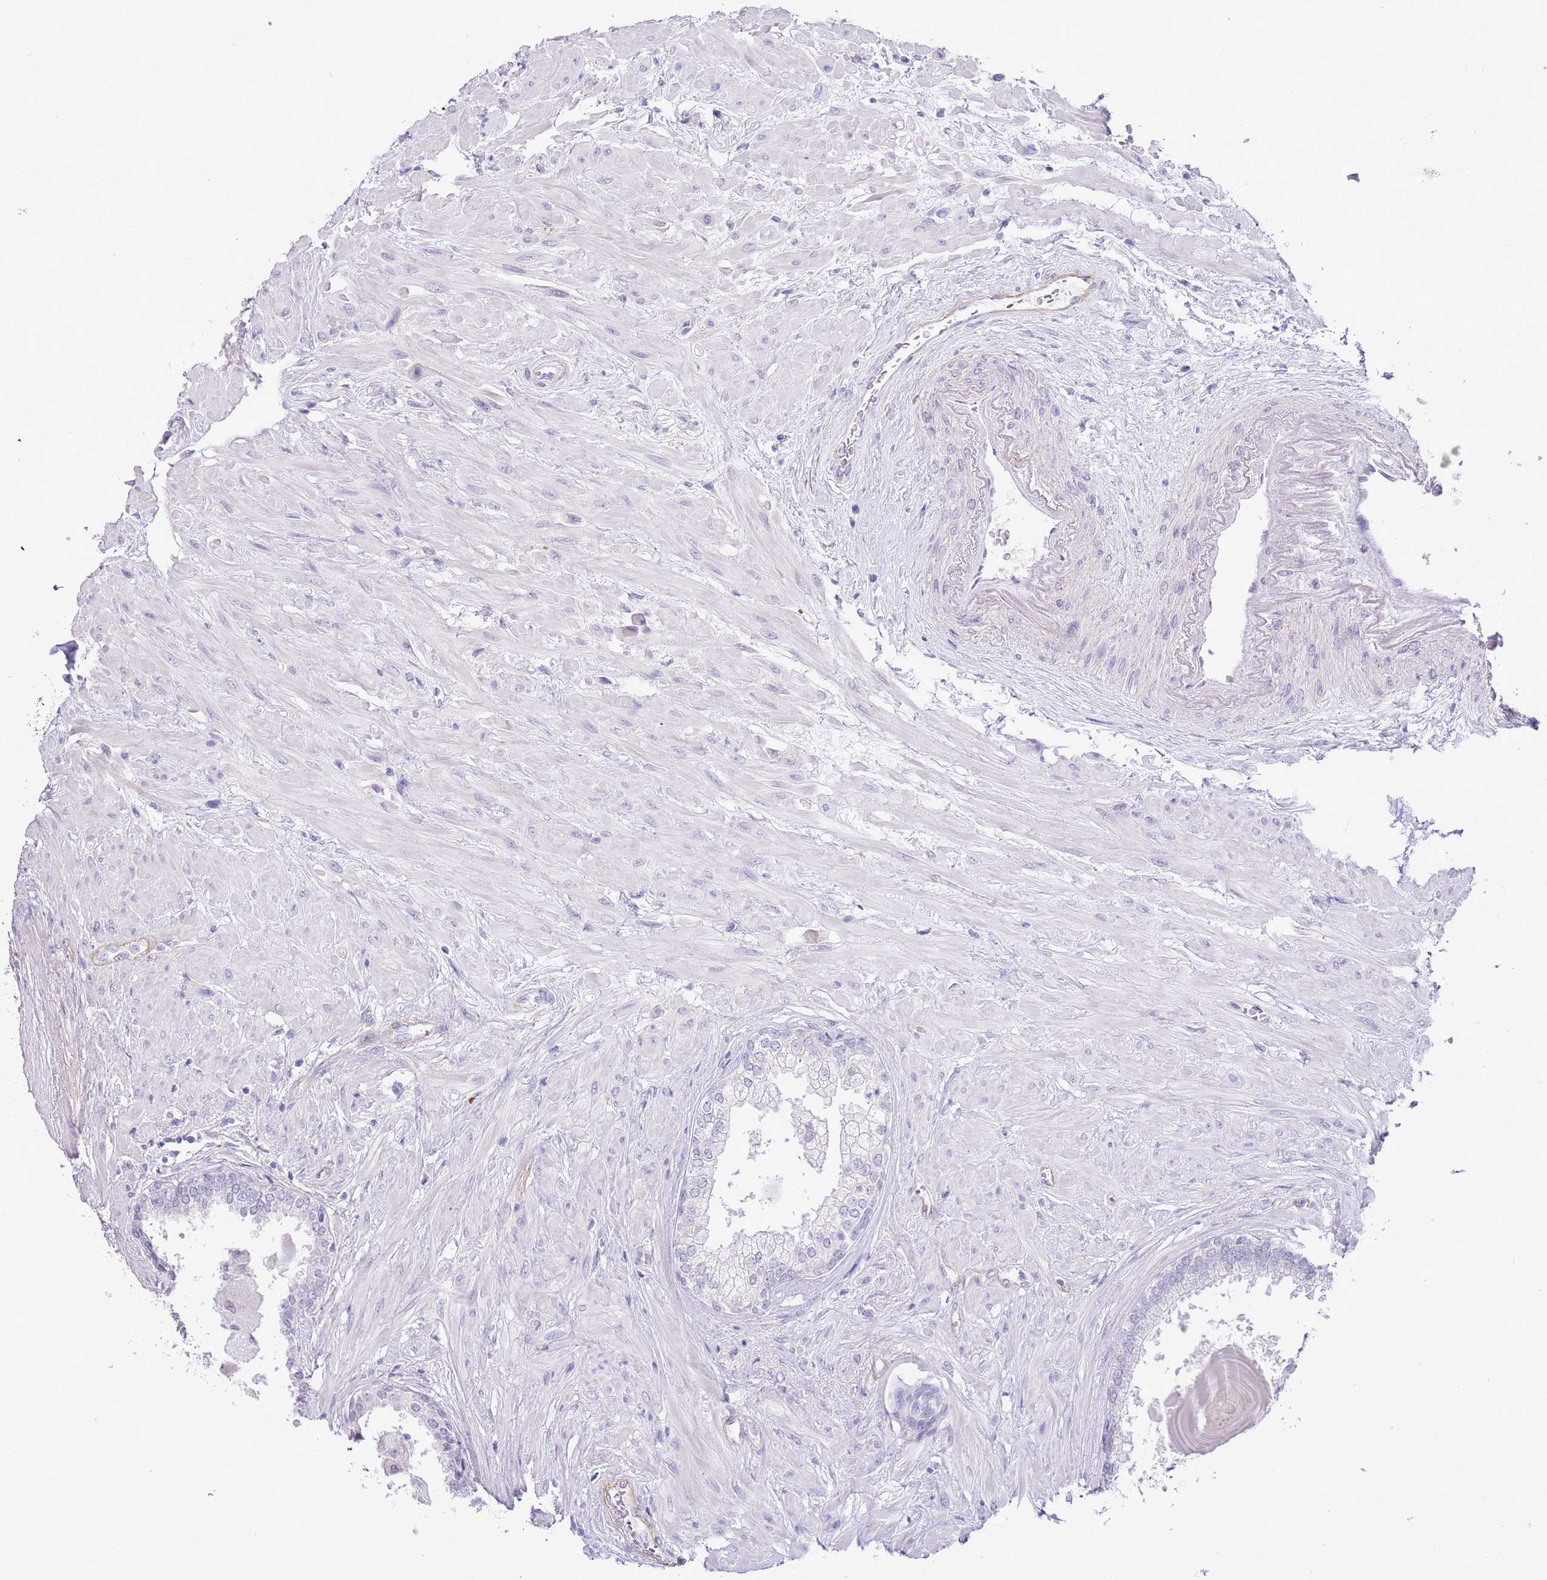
{"staining": {"intensity": "negative", "quantity": "none", "location": "none"}, "tissue": "prostate", "cell_type": "Glandular cells", "image_type": "normal", "snomed": [{"axis": "morphology", "description": "Normal tissue, NOS"}, {"axis": "topography", "description": "Prostate"}], "caption": "Image shows no protein expression in glandular cells of normal prostate. (Immunohistochemistry, brightfield microscopy, high magnification).", "gene": "MIDN", "patient": {"sex": "male", "age": 57}}